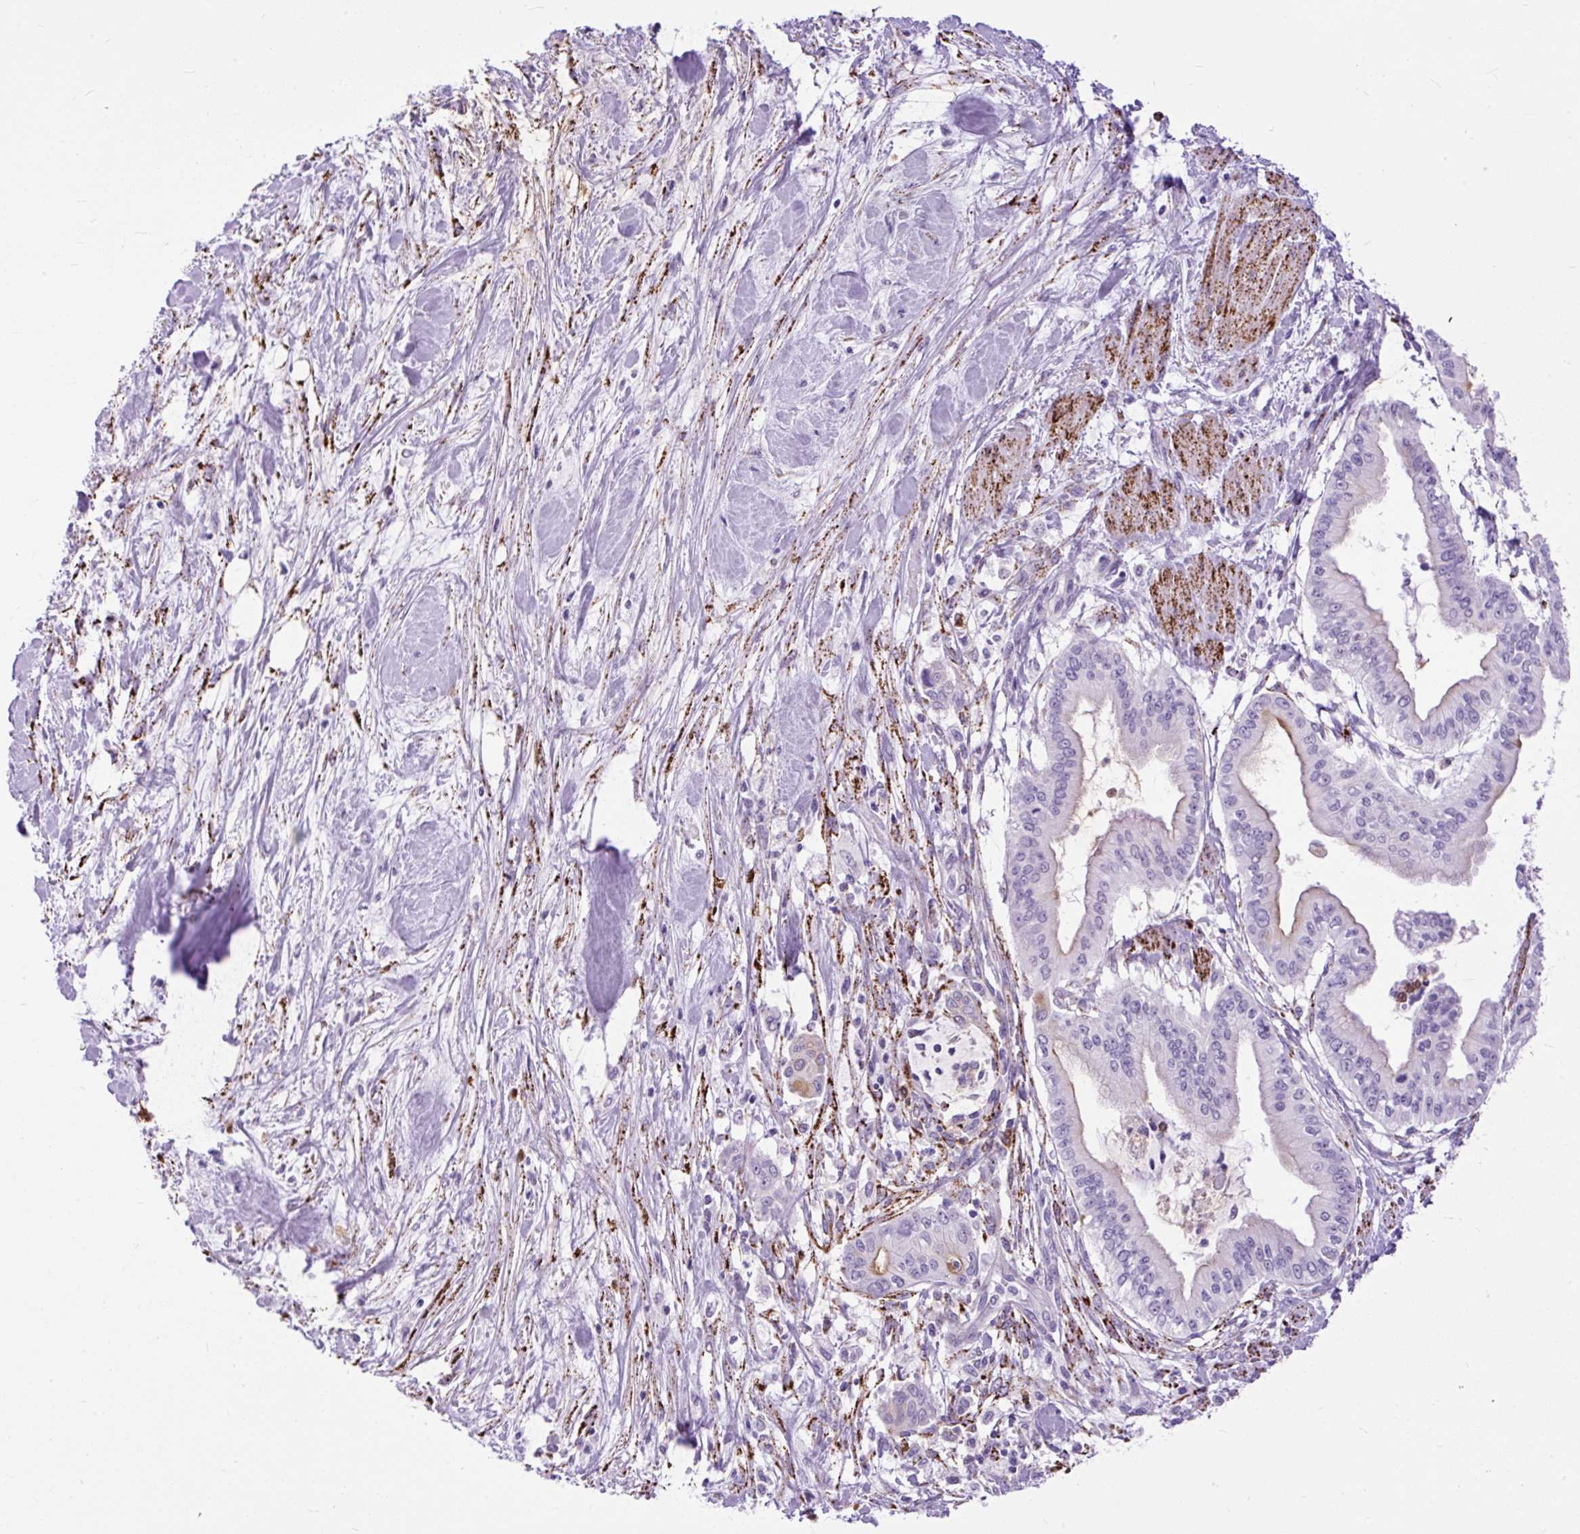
{"staining": {"intensity": "negative", "quantity": "none", "location": "none"}, "tissue": "pancreatic cancer", "cell_type": "Tumor cells", "image_type": "cancer", "snomed": [{"axis": "morphology", "description": "Adenocarcinoma, NOS"}, {"axis": "topography", "description": "Pancreas"}], "caption": "Tumor cells are negative for protein expression in human adenocarcinoma (pancreatic).", "gene": "ZNF256", "patient": {"sex": "male", "age": 46}}